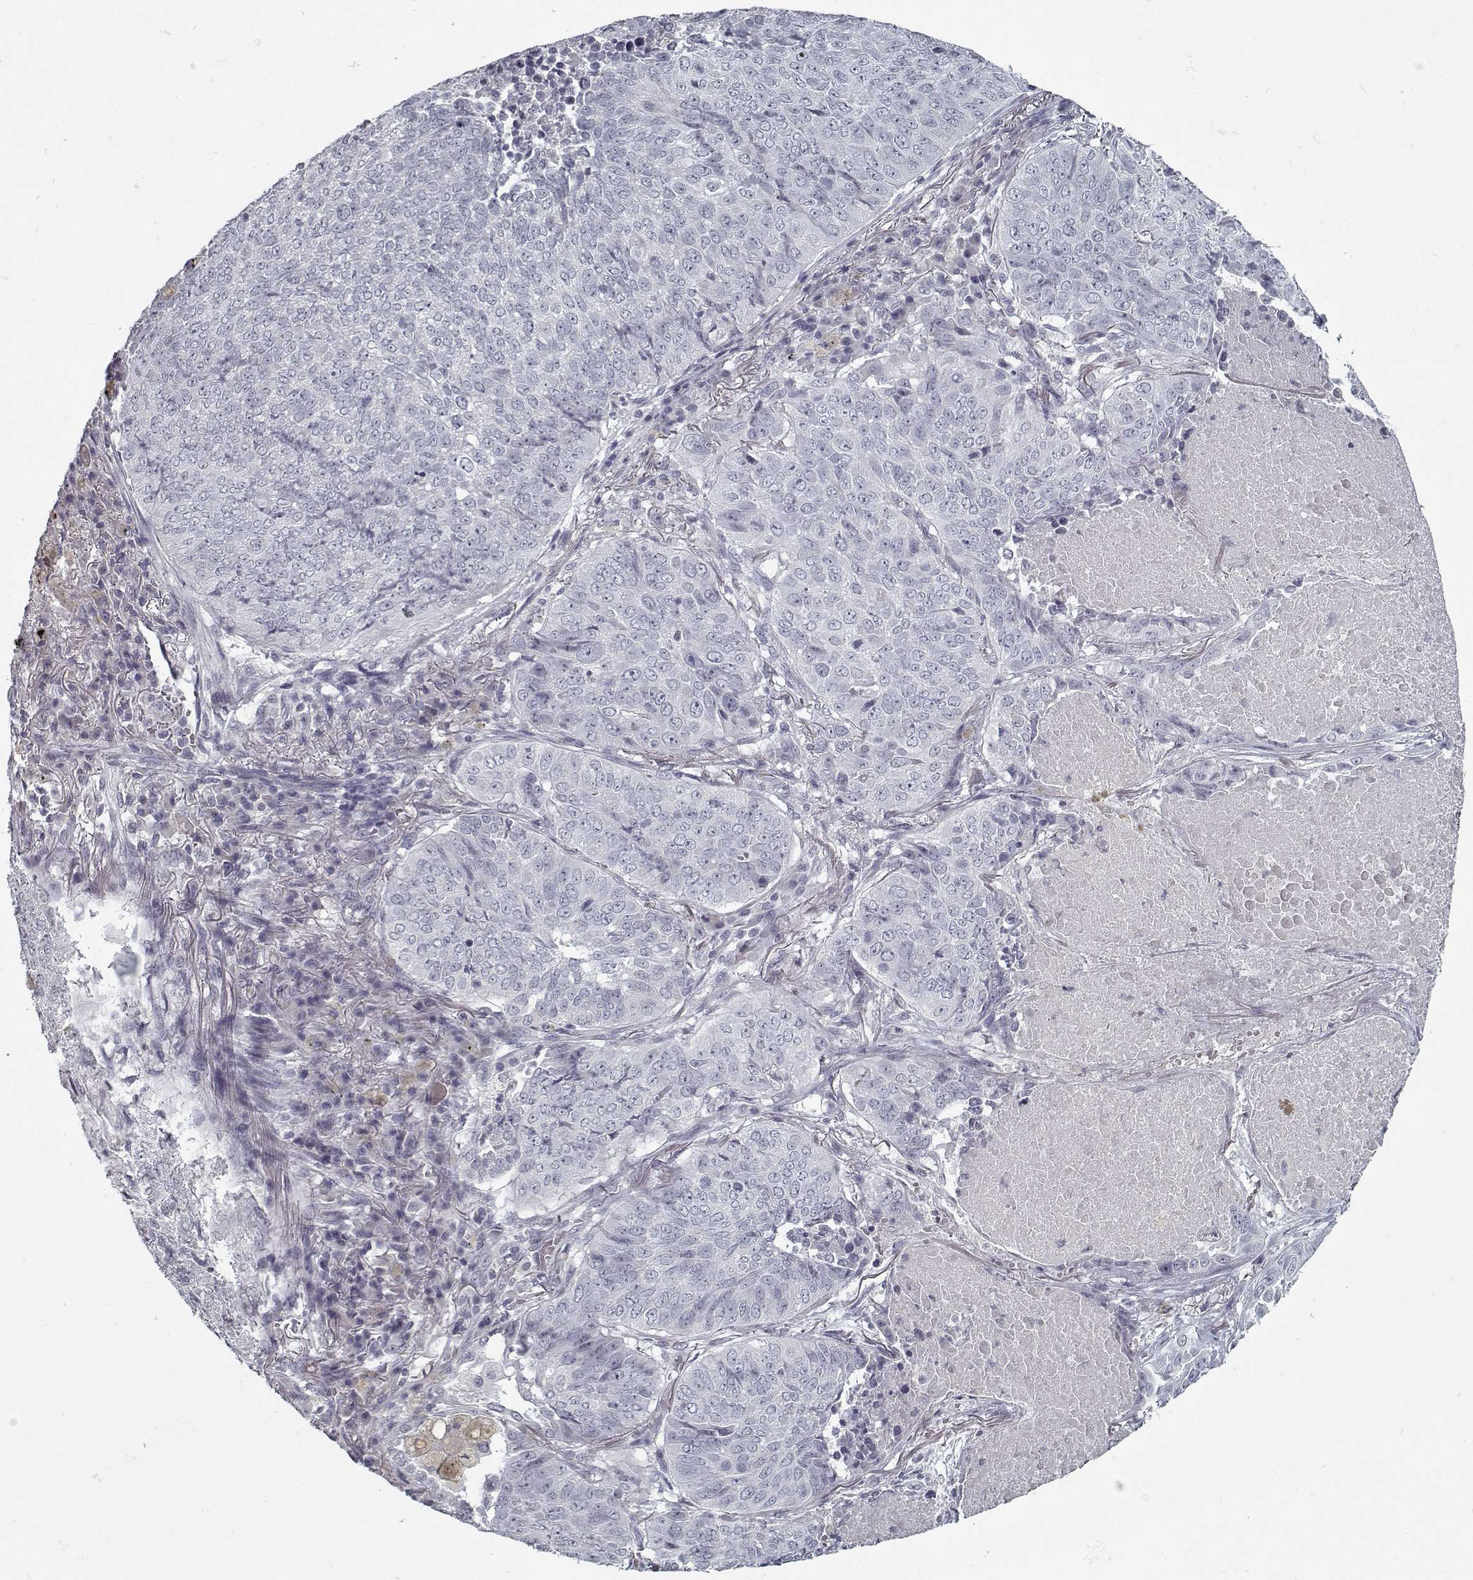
{"staining": {"intensity": "negative", "quantity": "none", "location": "none"}, "tissue": "lung cancer", "cell_type": "Tumor cells", "image_type": "cancer", "snomed": [{"axis": "morphology", "description": "Normal tissue, NOS"}, {"axis": "morphology", "description": "Squamous cell carcinoma, NOS"}, {"axis": "topography", "description": "Bronchus"}, {"axis": "topography", "description": "Lung"}], "caption": "Immunohistochemistry (IHC) of squamous cell carcinoma (lung) demonstrates no staining in tumor cells.", "gene": "GAD2", "patient": {"sex": "male", "age": 64}}